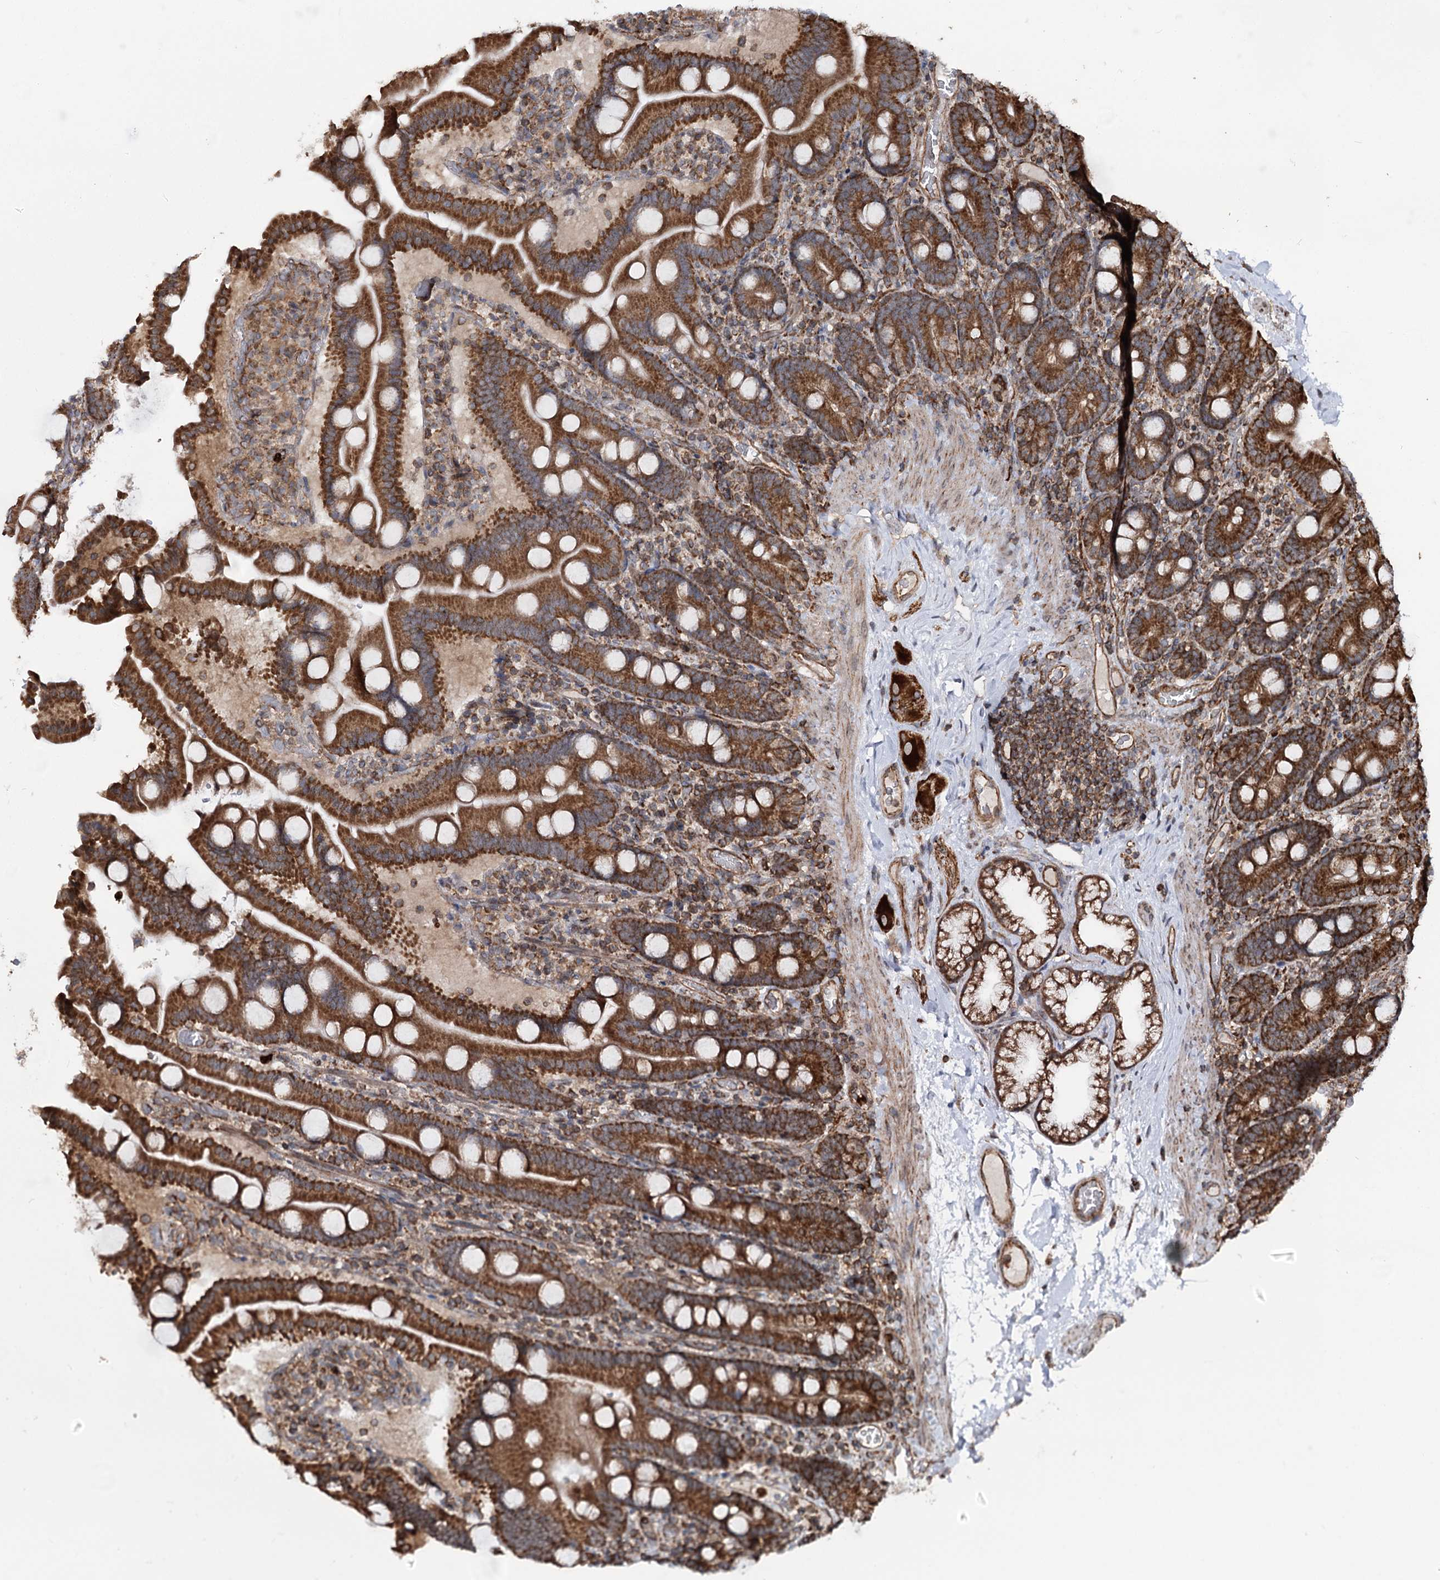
{"staining": {"intensity": "strong", "quantity": ">75%", "location": "cytoplasmic/membranous"}, "tissue": "duodenum", "cell_type": "Glandular cells", "image_type": "normal", "snomed": [{"axis": "morphology", "description": "Normal tissue, NOS"}, {"axis": "topography", "description": "Duodenum"}], "caption": "The histopathology image displays a brown stain indicating the presence of a protein in the cytoplasmic/membranous of glandular cells in duodenum. The staining was performed using DAB (3,3'-diaminobenzidine), with brown indicating positive protein expression. Nuclei are stained blue with hematoxylin.", "gene": "FGFR1OP2", "patient": {"sex": "male", "age": 55}}